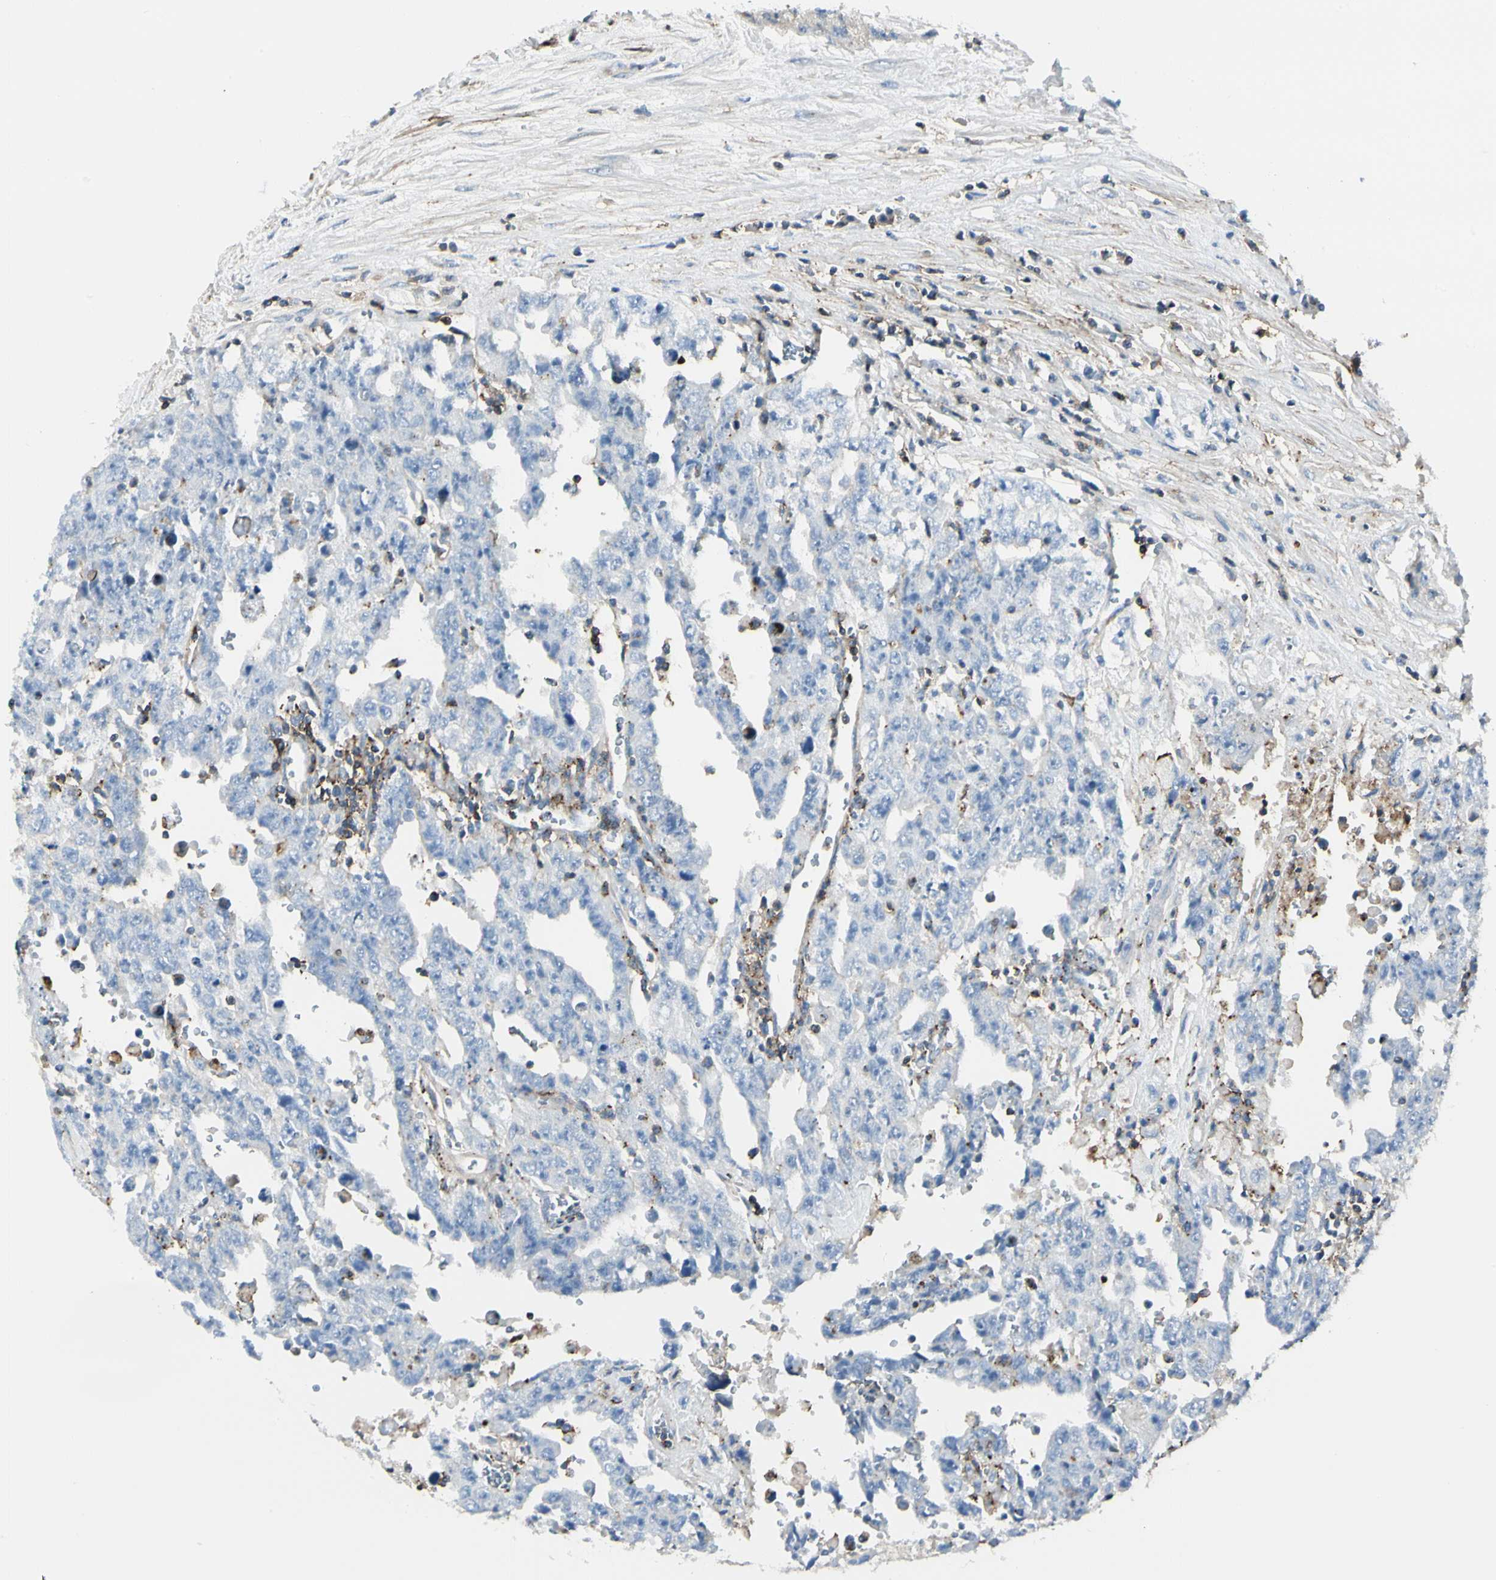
{"staining": {"intensity": "negative", "quantity": "none", "location": "none"}, "tissue": "testis cancer", "cell_type": "Tumor cells", "image_type": "cancer", "snomed": [{"axis": "morphology", "description": "Carcinoma, Embryonal, NOS"}, {"axis": "topography", "description": "Testis"}], "caption": "High magnification brightfield microscopy of embryonal carcinoma (testis) stained with DAB (3,3'-diaminobenzidine) (brown) and counterstained with hematoxylin (blue): tumor cells show no significant positivity.", "gene": "CLEC2B", "patient": {"sex": "male", "age": 28}}